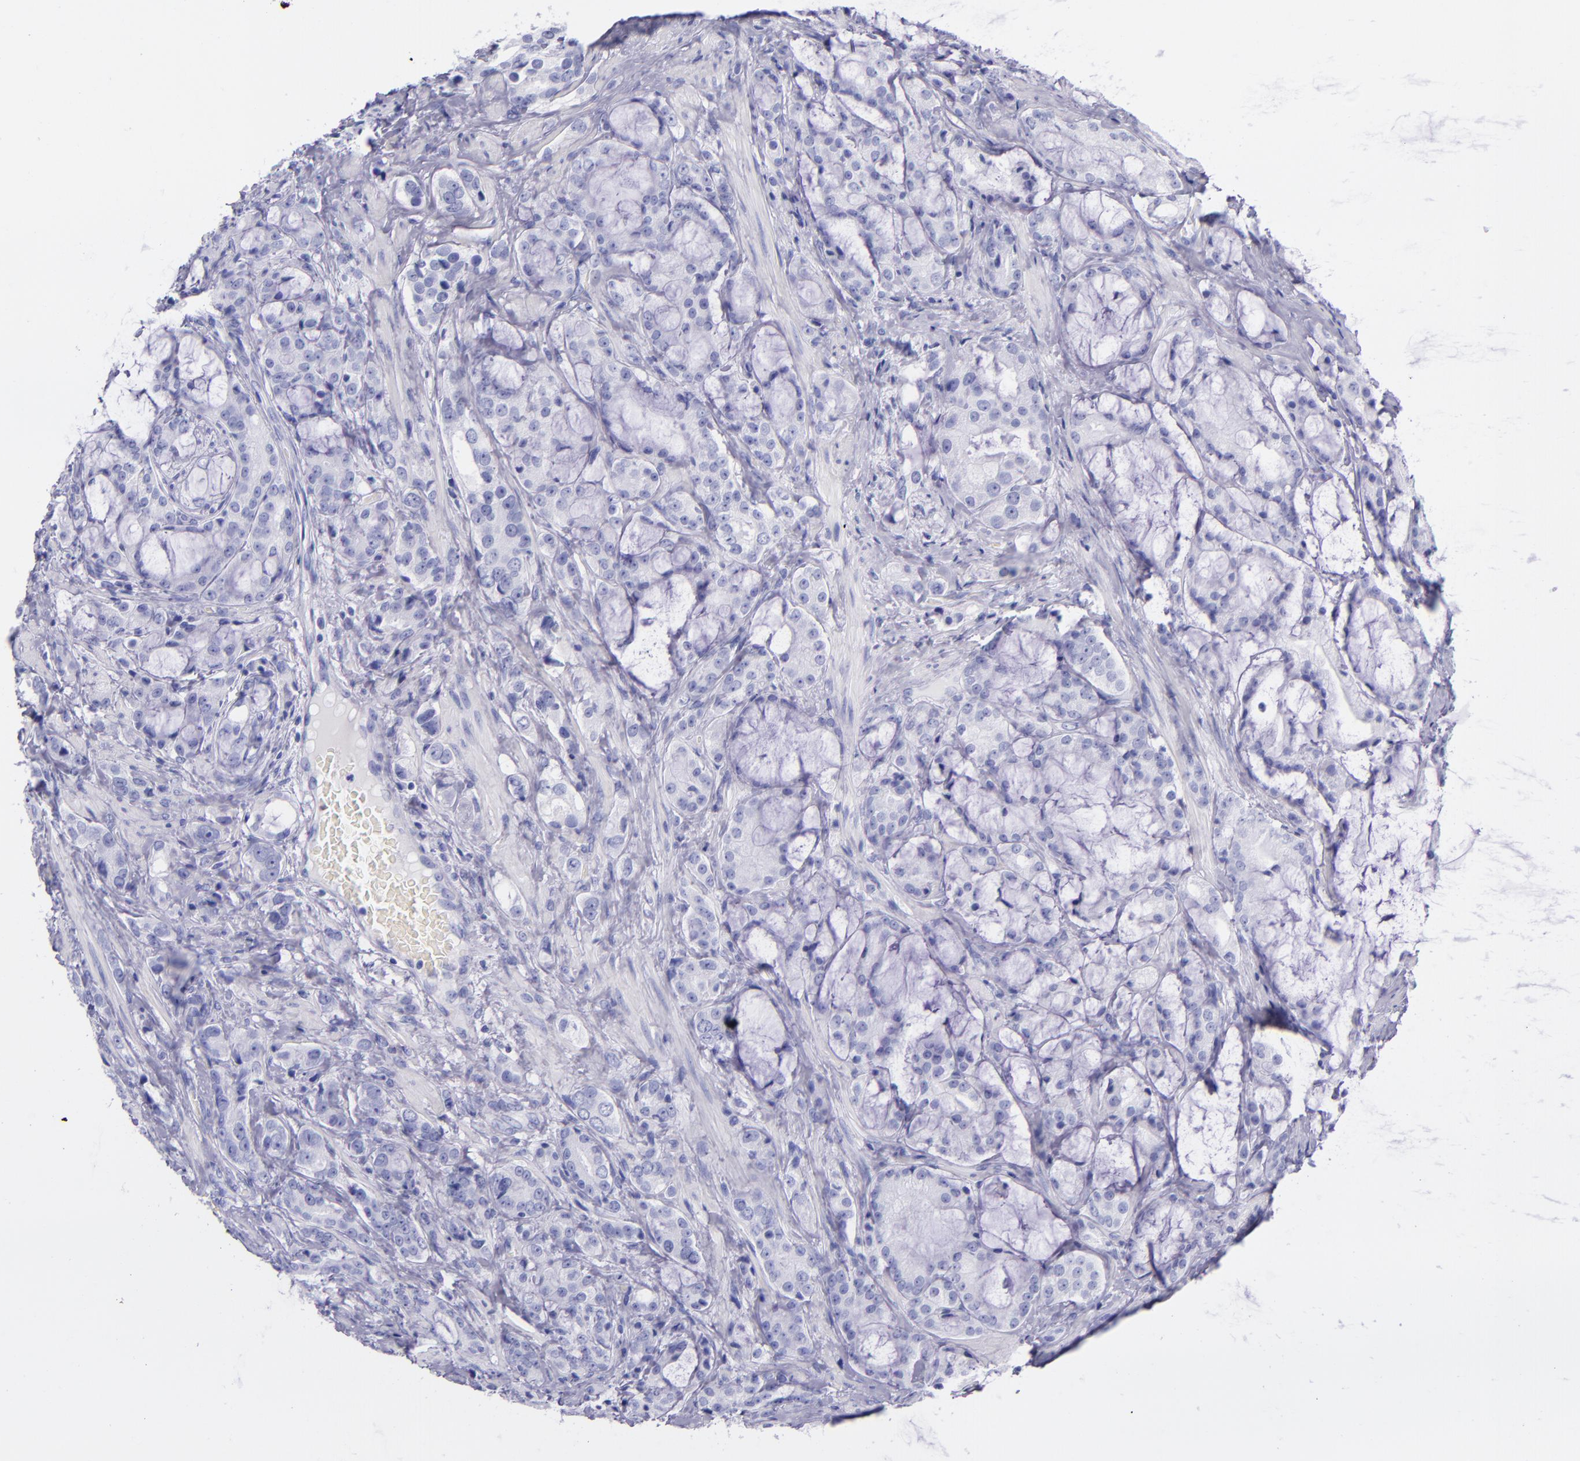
{"staining": {"intensity": "negative", "quantity": "none", "location": "none"}, "tissue": "prostate cancer", "cell_type": "Tumor cells", "image_type": "cancer", "snomed": [{"axis": "morphology", "description": "Adenocarcinoma, Medium grade"}, {"axis": "topography", "description": "Prostate"}], "caption": "The histopathology image exhibits no staining of tumor cells in prostate cancer (medium-grade adenocarcinoma).", "gene": "SFTPA2", "patient": {"sex": "male", "age": 70}}